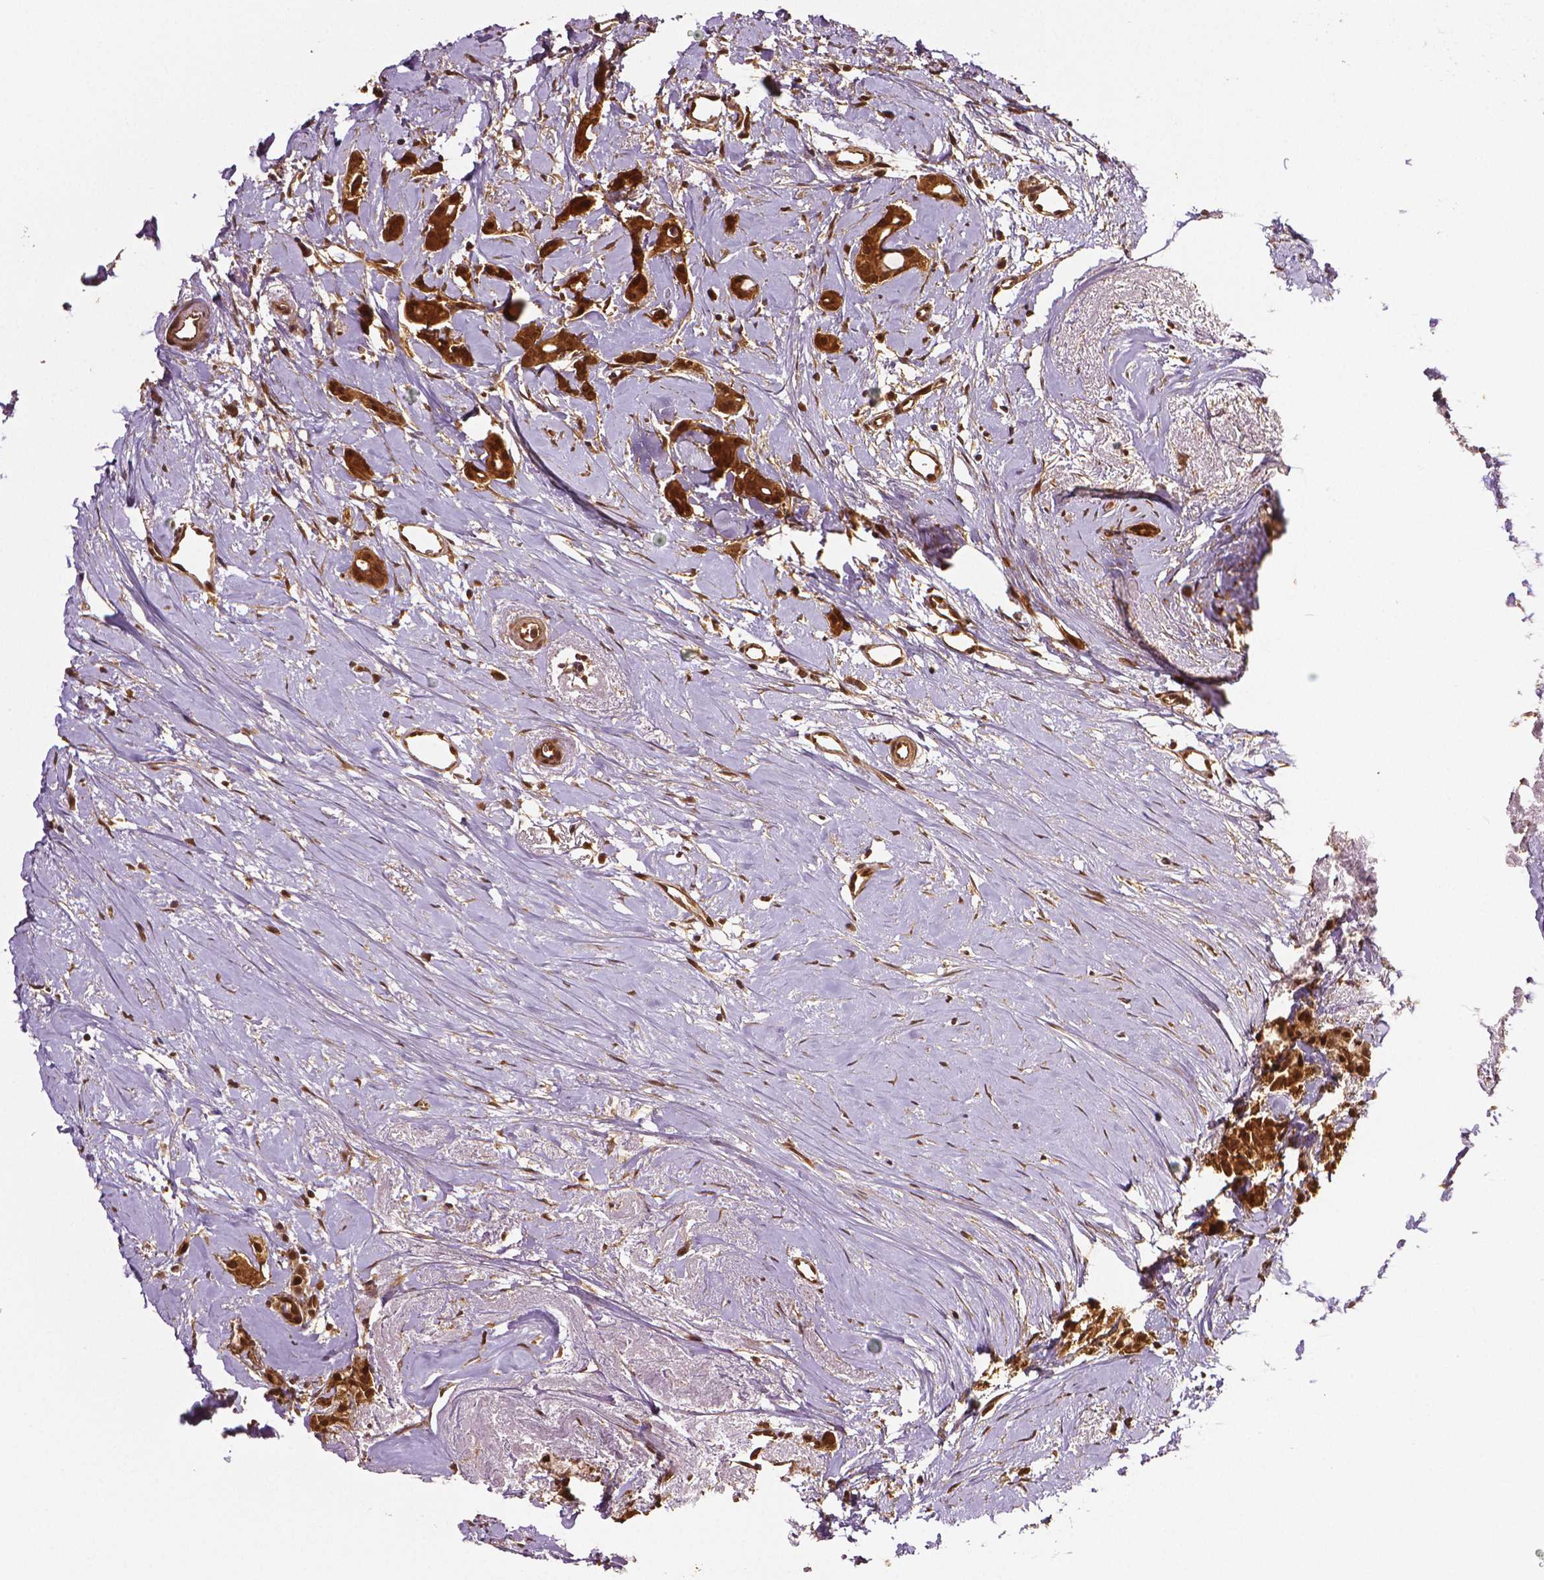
{"staining": {"intensity": "strong", "quantity": ">75%", "location": "cytoplasmic/membranous"}, "tissue": "breast cancer", "cell_type": "Tumor cells", "image_type": "cancer", "snomed": [{"axis": "morphology", "description": "Duct carcinoma"}, {"axis": "topography", "description": "Breast"}], "caption": "IHC (DAB) staining of breast cancer demonstrates strong cytoplasmic/membranous protein staining in approximately >75% of tumor cells. The protein of interest is shown in brown color, while the nuclei are stained blue.", "gene": "STAT3", "patient": {"sex": "female", "age": 40}}